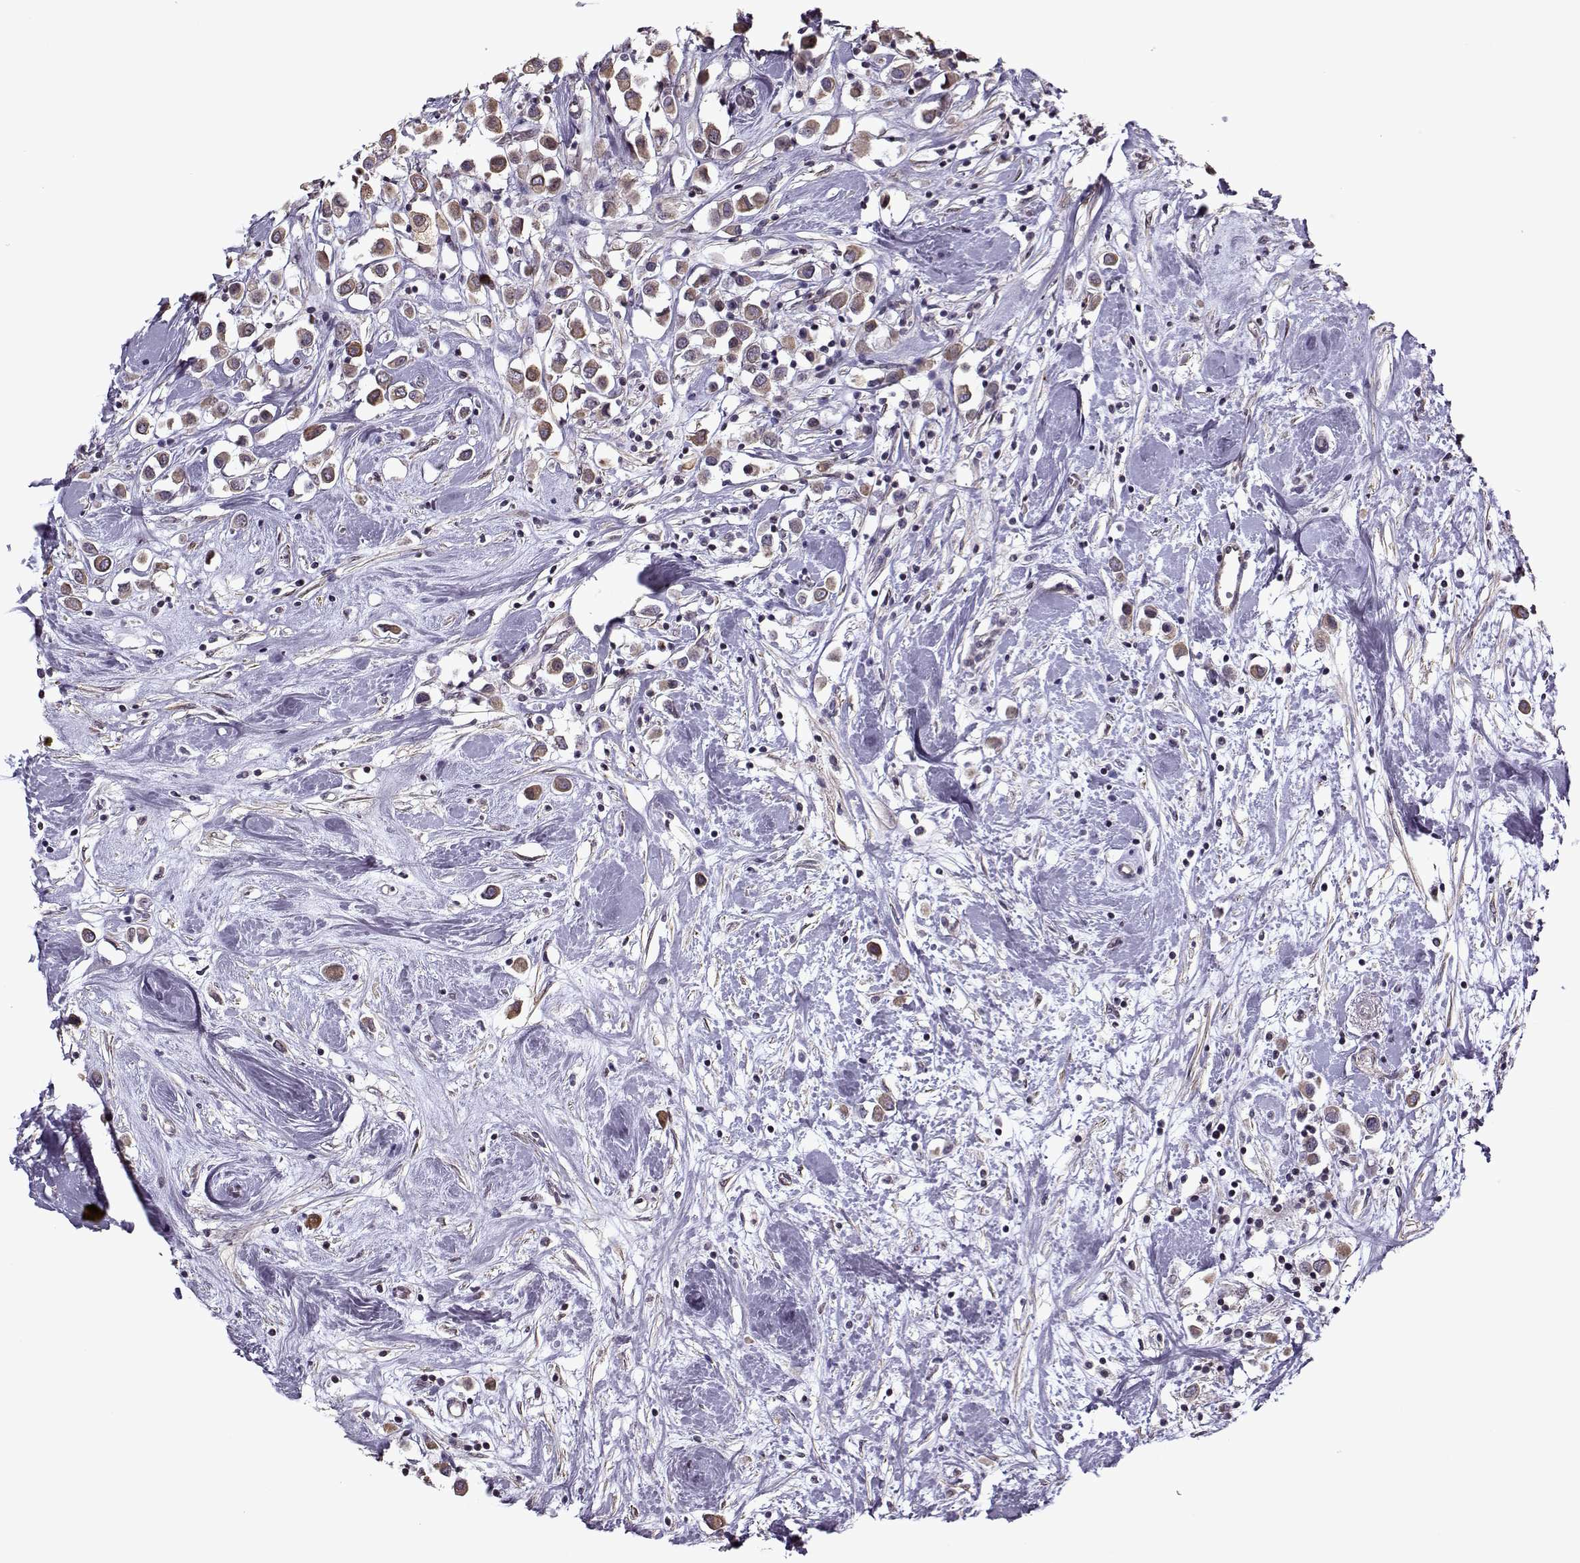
{"staining": {"intensity": "weak", "quantity": ">75%", "location": "cytoplasmic/membranous"}, "tissue": "breast cancer", "cell_type": "Tumor cells", "image_type": "cancer", "snomed": [{"axis": "morphology", "description": "Duct carcinoma"}, {"axis": "topography", "description": "Breast"}], "caption": "Protein staining exhibits weak cytoplasmic/membranous expression in about >75% of tumor cells in breast cancer.", "gene": "KRT9", "patient": {"sex": "female", "age": 61}}